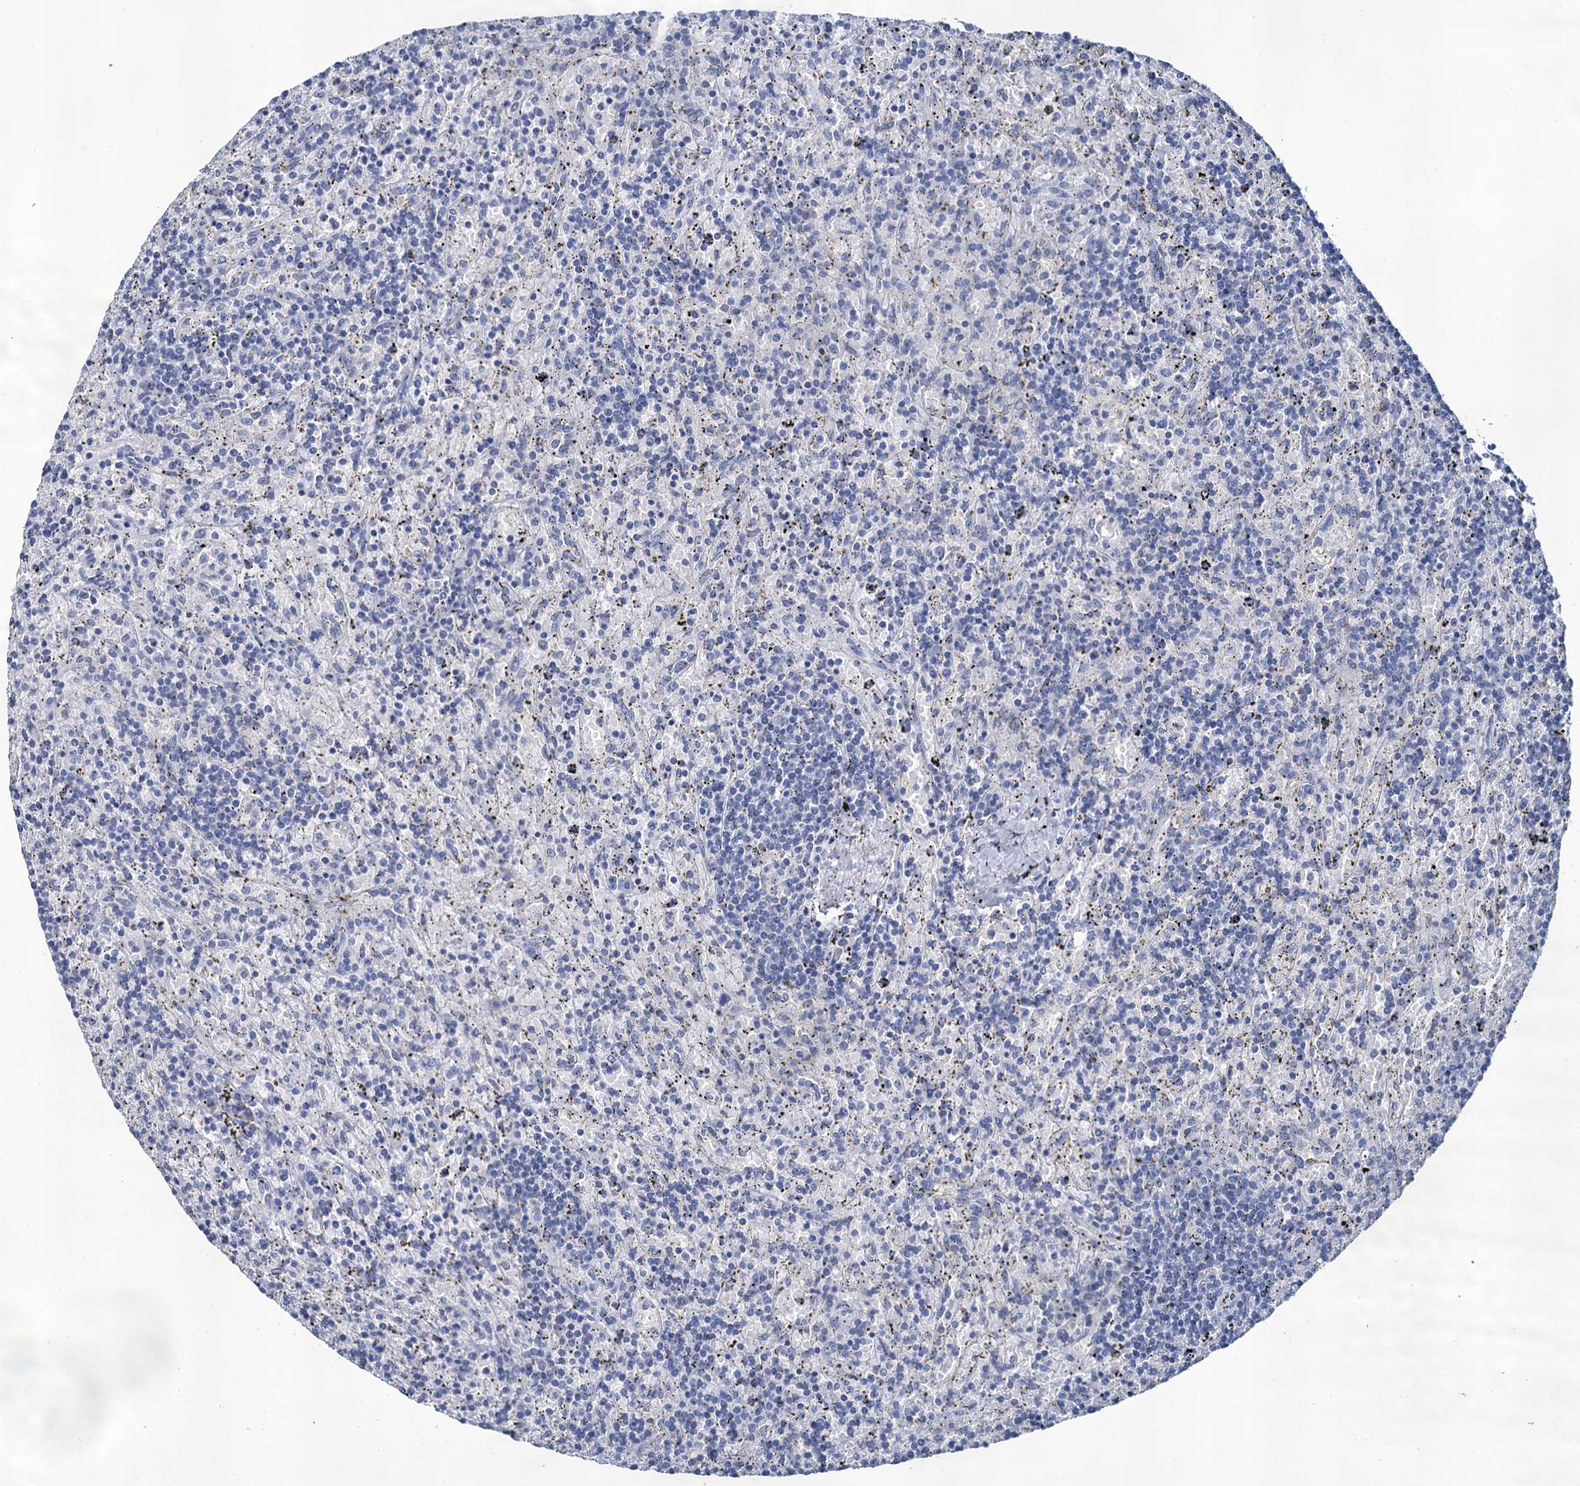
{"staining": {"intensity": "negative", "quantity": "none", "location": "none"}, "tissue": "lymphoma", "cell_type": "Tumor cells", "image_type": "cancer", "snomed": [{"axis": "morphology", "description": "Malignant lymphoma, non-Hodgkin's type, Low grade"}, {"axis": "topography", "description": "Spleen"}], "caption": "A photomicrograph of malignant lymphoma, non-Hodgkin's type (low-grade) stained for a protein exhibits no brown staining in tumor cells. The staining was performed using DAB (3,3'-diaminobenzidine) to visualize the protein expression in brown, while the nuclei were stained in blue with hematoxylin (Magnification: 20x).", "gene": "SNCB", "patient": {"sex": "male", "age": 76}}